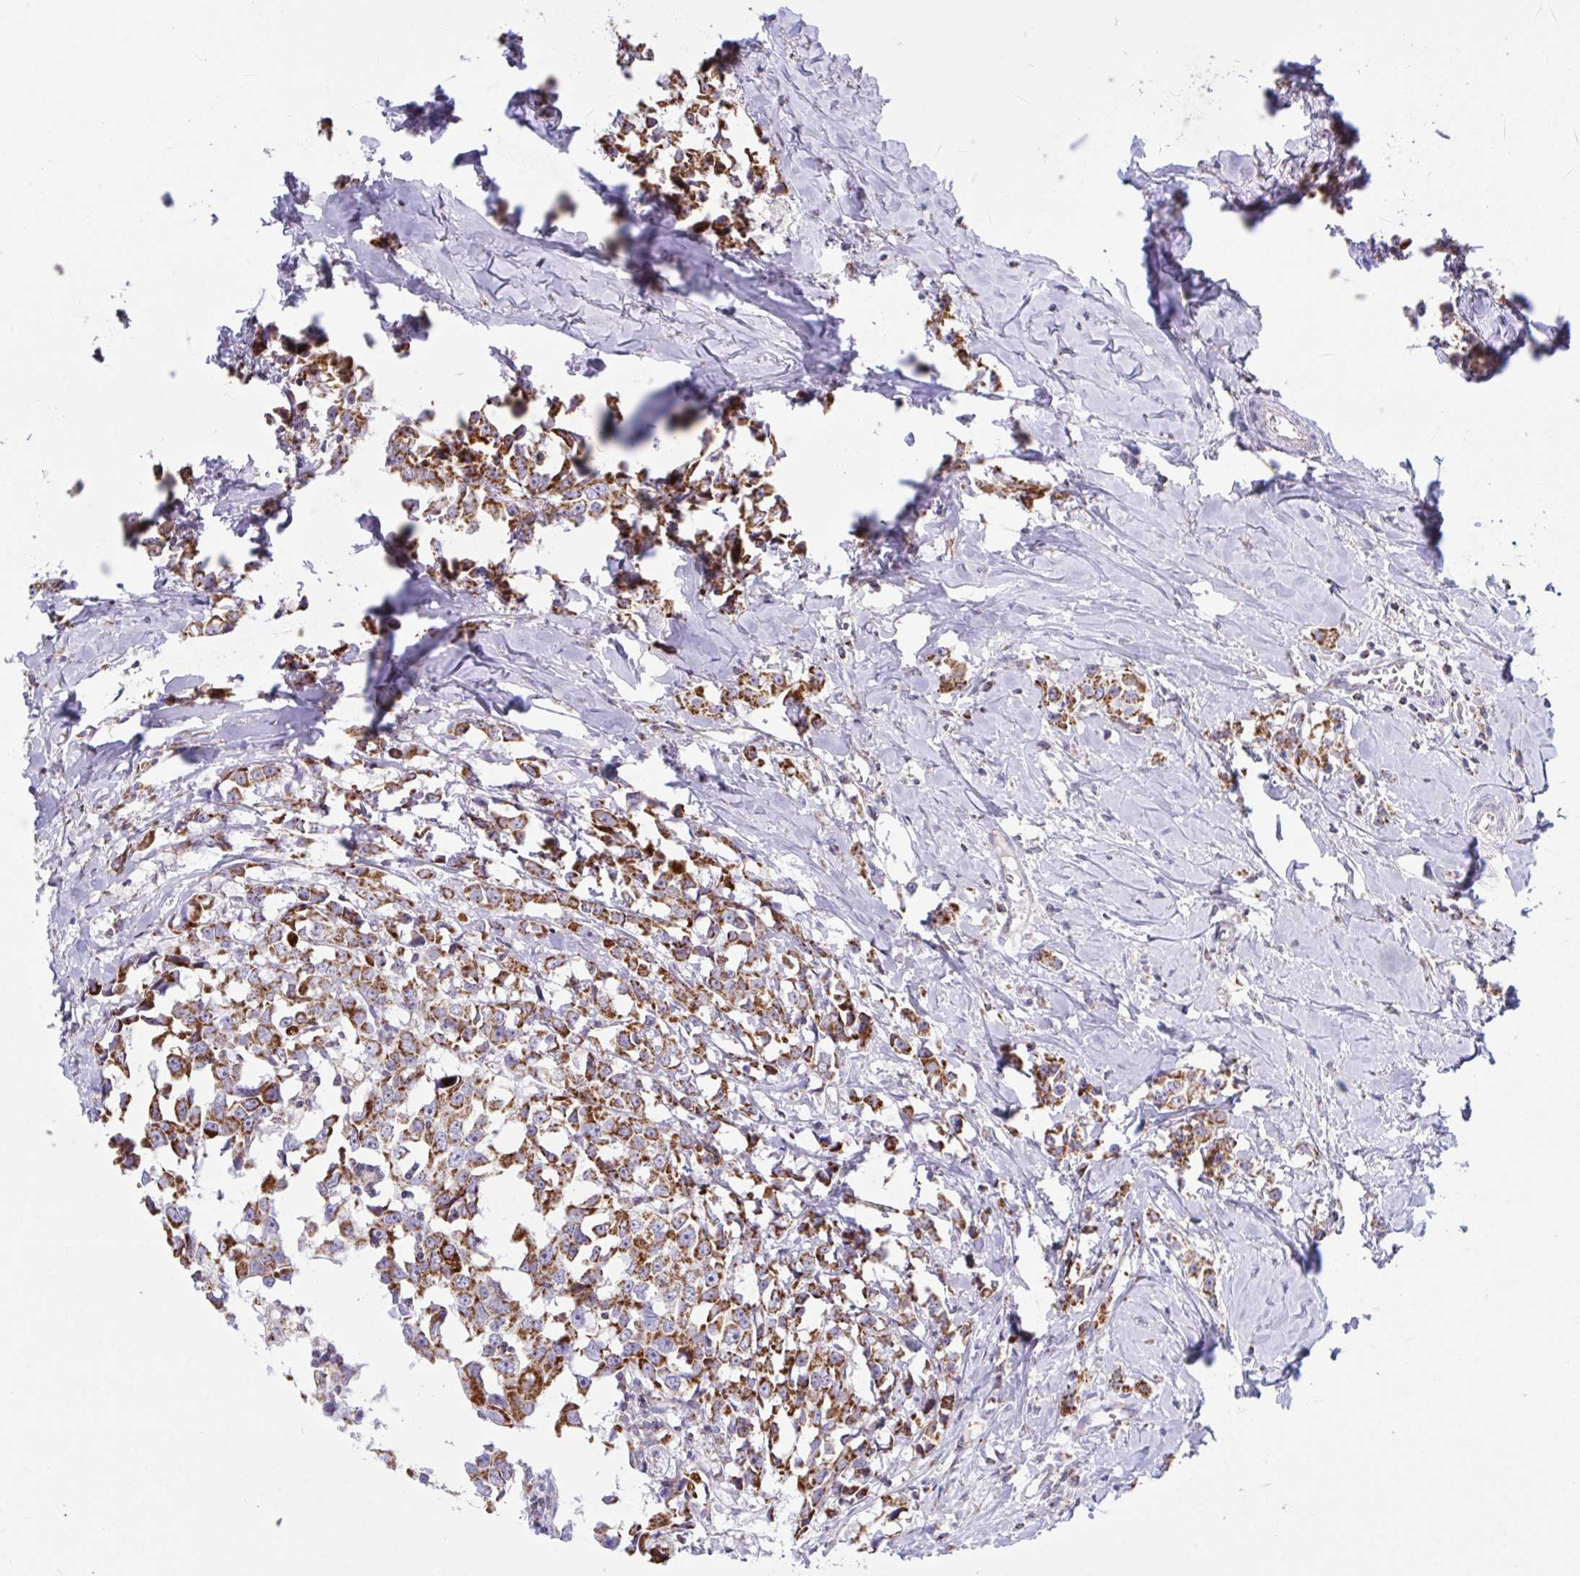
{"staining": {"intensity": "moderate", "quantity": ">75%", "location": "cytoplasmic/membranous"}, "tissue": "breast cancer", "cell_type": "Tumor cells", "image_type": "cancer", "snomed": [{"axis": "morphology", "description": "Duct carcinoma"}, {"axis": "topography", "description": "Breast"}], "caption": "Protein expression by immunohistochemistry (IHC) shows moderate cytoplasmic/membranous positivity in approximately >75% of tumor cells in breast cancer. (IHC, brightfield microscopy, high magnification).", "gene": "HSPE1", "patient": {"sex": "female", "age": 80}}